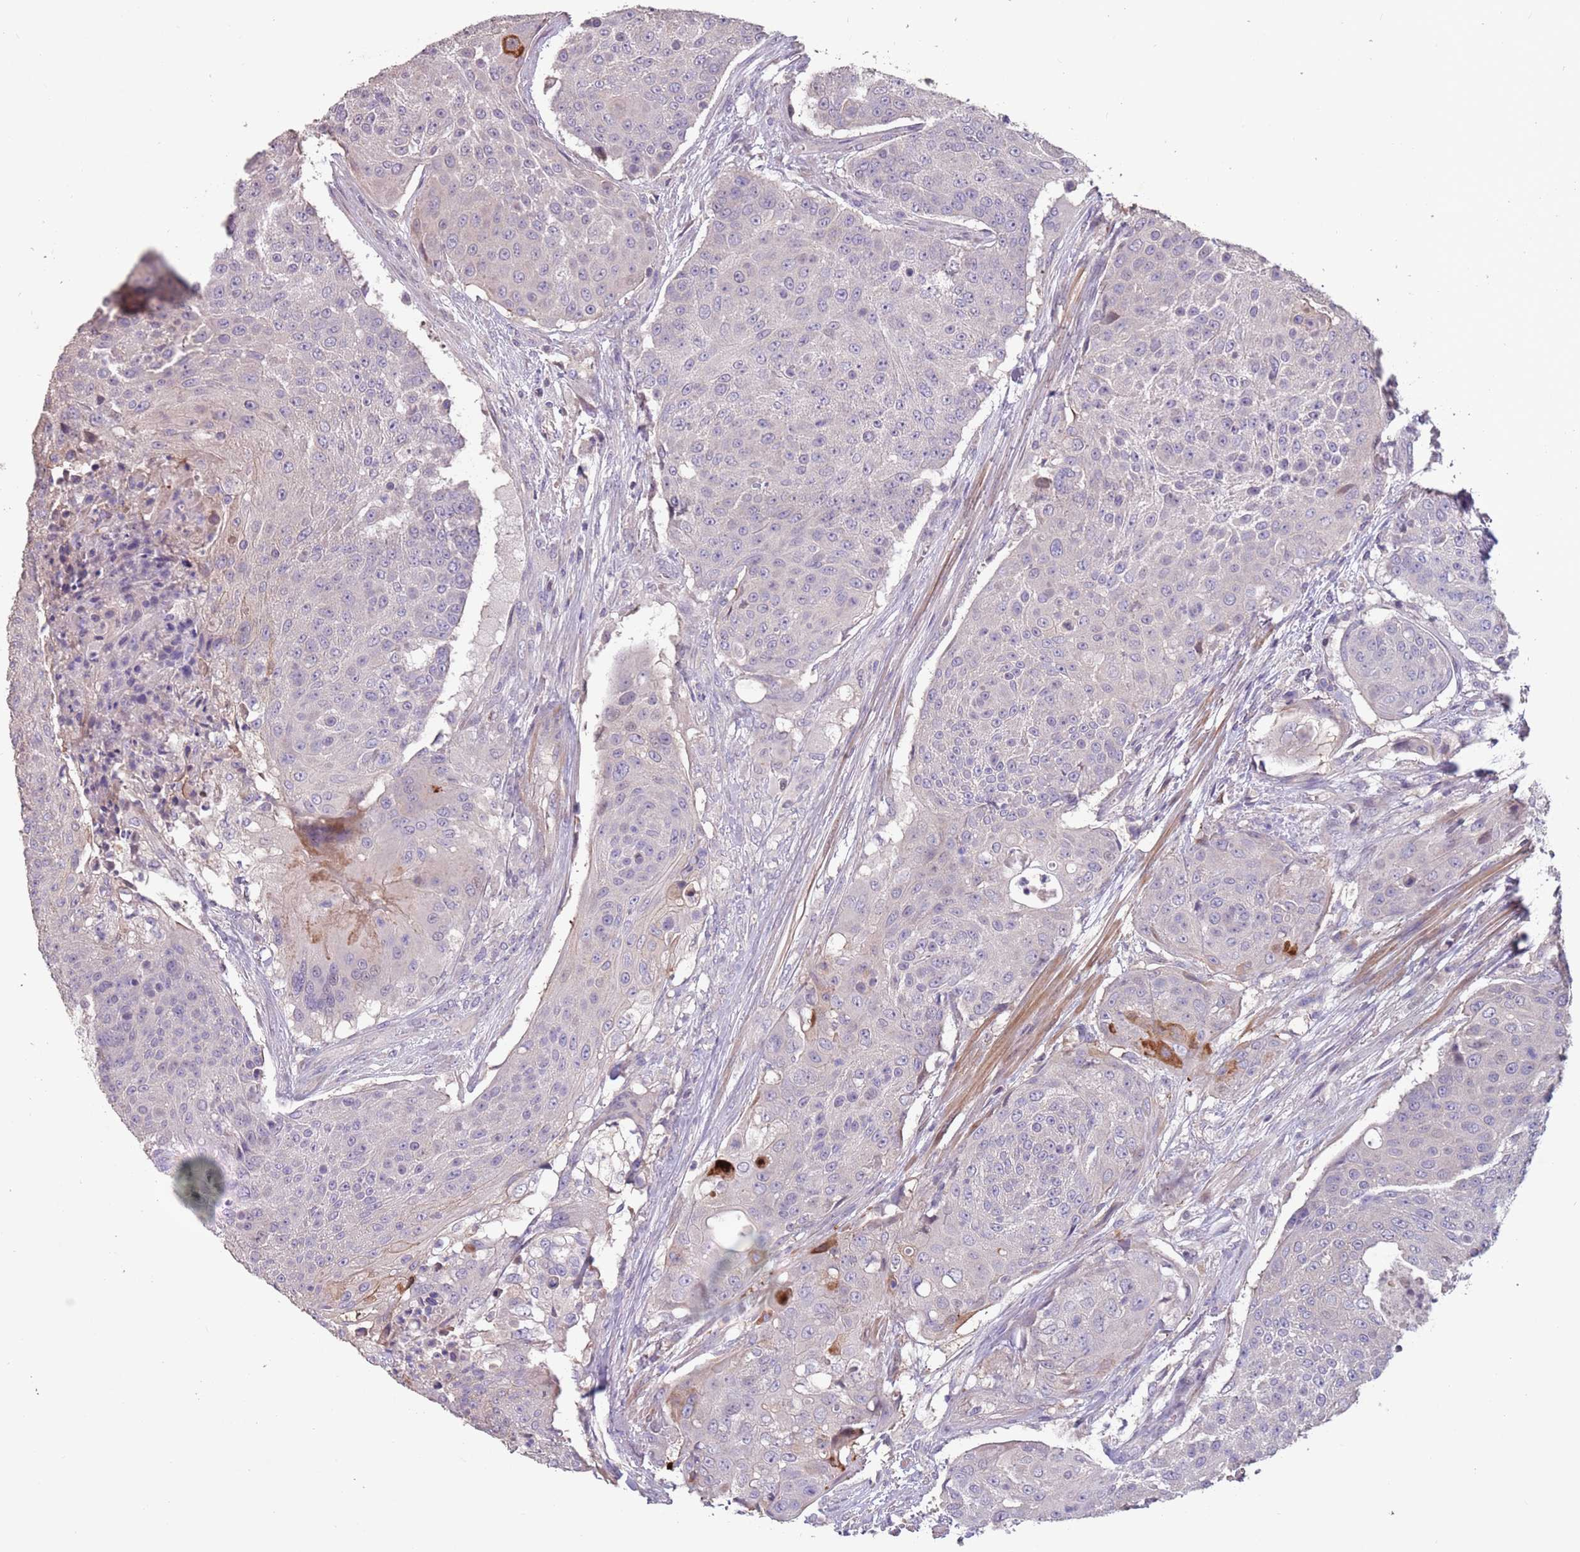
{"staining": {"intensity": "moderate", "quantity": "<25%", "location": "cytoplasmic/membranous"}, "tissue": "urothelial cancer", "cell_type": "Tumor cells", "image_type": "cancer", "snomed": [{"axis": "morphology", "description": "Urothelial carcinoma, High grade"}, {"axis": "topography", "description": "Urinary bladder"}], "caption": "Immunohistochemistry staining of urothelial cancer, which displays low levels of moderate cytoplasmic/membranous staining in about <25% of tumor cells indicating moderate cytoplasmic/membranous protein expression. The staining was performed using DAB (3,3'-diaminobenzidine) (brown) for protein detection and nuclei were counterstained in hematoxylin (blue).", "gene": "MBD3L1", "patient": {"sex": "female", "age": 63}}